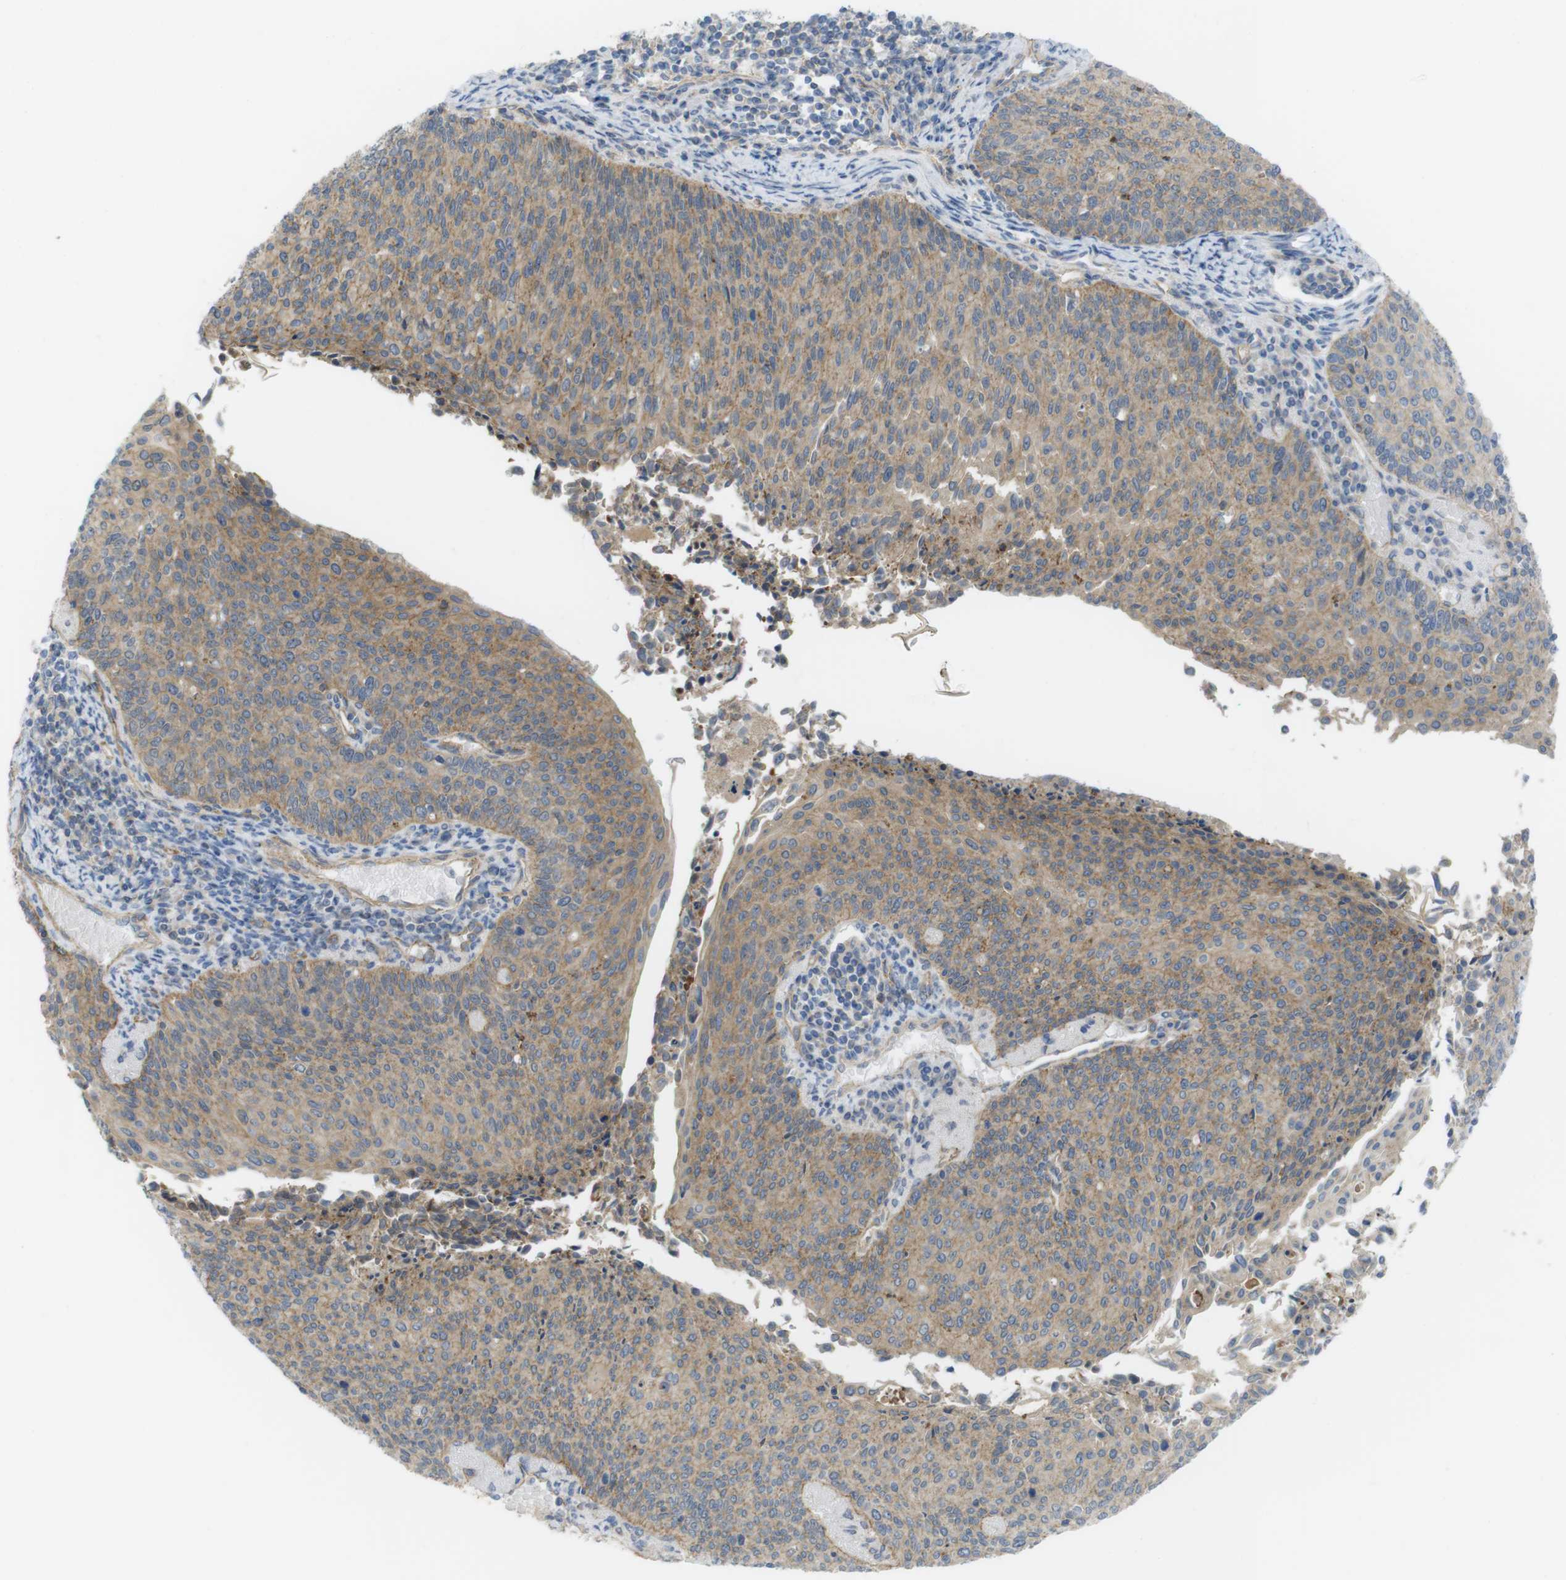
{"staining": {"intensity": "moderate", "quantity": ">75%", "location": "cytoplasmic/membranous"}, "tissue": "cervical cancer", "cell_type": "Tumor cells", "image_type": "cancer", "snomed": [{"axis": "morphology", "description": "Squamous cell carcinoma, NOS"}, {"axis": "topography", "description": "Cervix"}], "caption": "Cervical squamous cell carcinoma stained with IHC displays moderate cytoplasmic/membranous positivity in approximately >75% of tumor cells. (IHC, brightfield microscopy, high magnification).", "gene": "PREX2", "patient": {"sex": "female", "age": 55}}